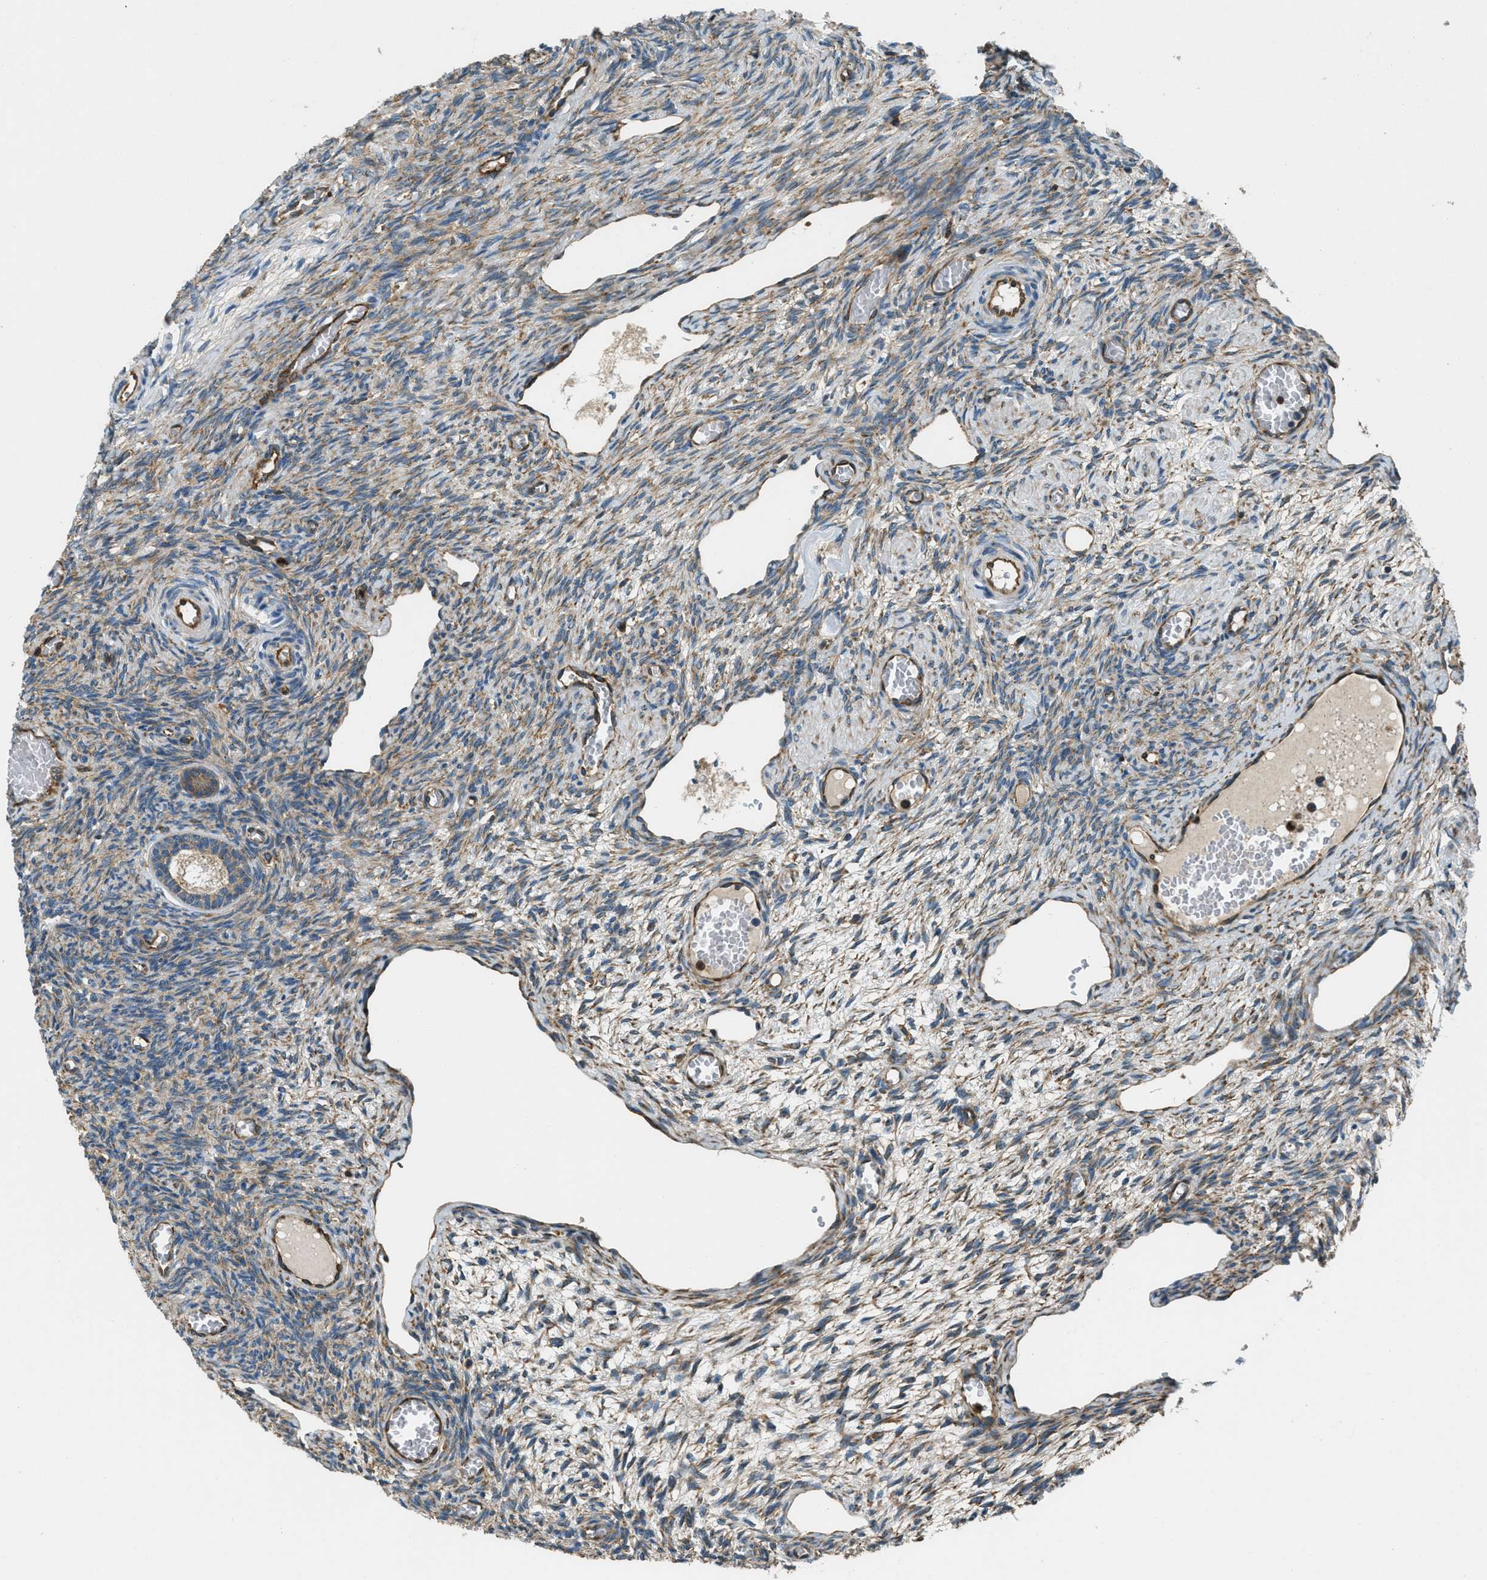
{"staining": {"intensity": "weak", "quantity": ">75%", "location": "cytoplasmic/membranous"}, "tissue": "ovary", "cell_type": "Follicle cells", "image_type": "normal", "snomed": [{"axis": "morphology", "description": "Normal tissue, NOS"}, {"axis": "topography", "description": "Ovary"}], "caption": "Immunohistochemistry image of unremarkable ovary stained for a protein (brown), which exhibits low levels of weak cytoplasmic/membranous staining in about >75% of follicle cells.", "gene": "GIMAP8", "patient": {"sex": "female", "age": 27}}